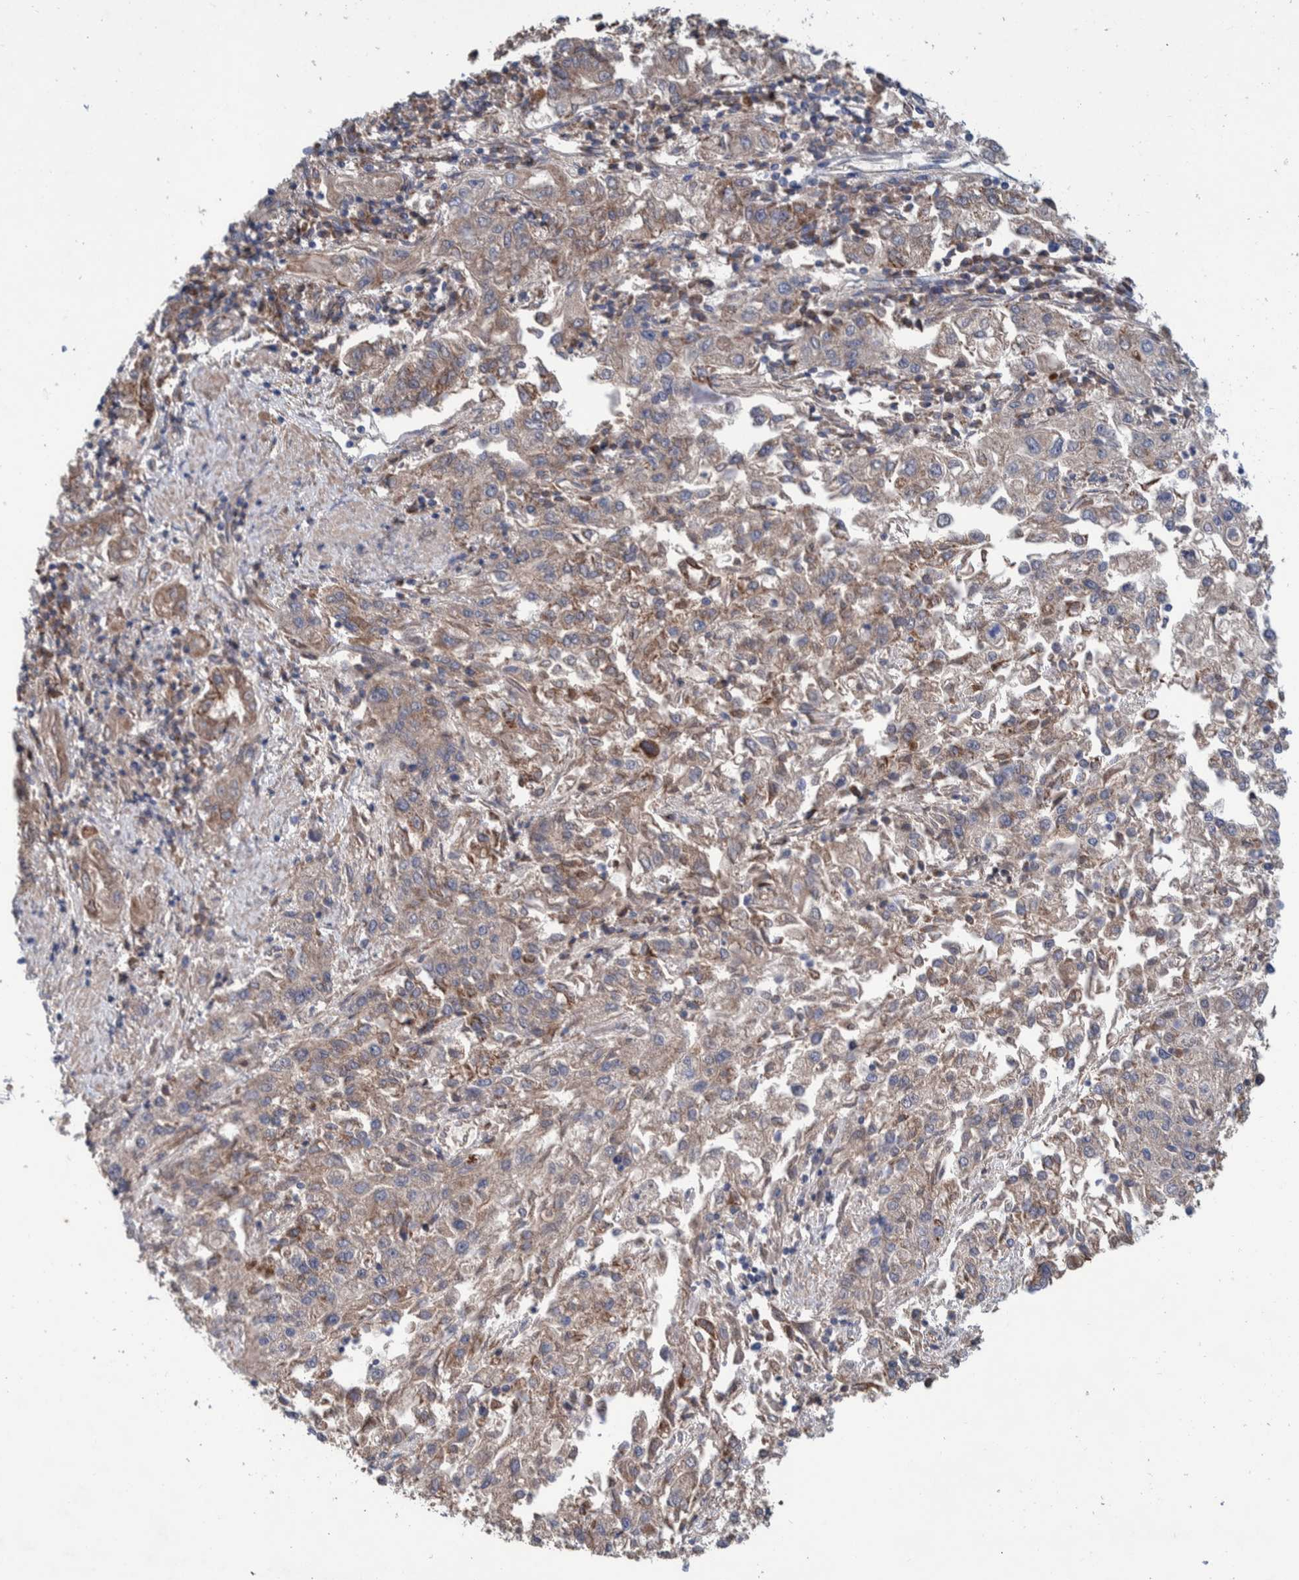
{"staining": {"intensity": "weak", "quantity": "25%-75%", "location": "cytoplasmic/membranous"}, "tissue": "endometrial cancer", "cell_type": "Tumor cells", "image_type": "cancer", "snomed": [{"axis": "morphology", "description": "Adenocarcinoma, NOS"}, {"axis": "topography", "description": "Endometrium"}], "caption": "High-magnification brightfield microscopy of adenocarcinoma (endometrial) stained with DAB (3,3'-diaminobenzidine) (brown) and counterstained with hematoxylin (blue). tumor cells exhibit weak cytoplasmic/membranous staining is seen in approximately25%-75% of cells.", "gene": "DECR1", "patient": {"sex": "female", "age": 49}}